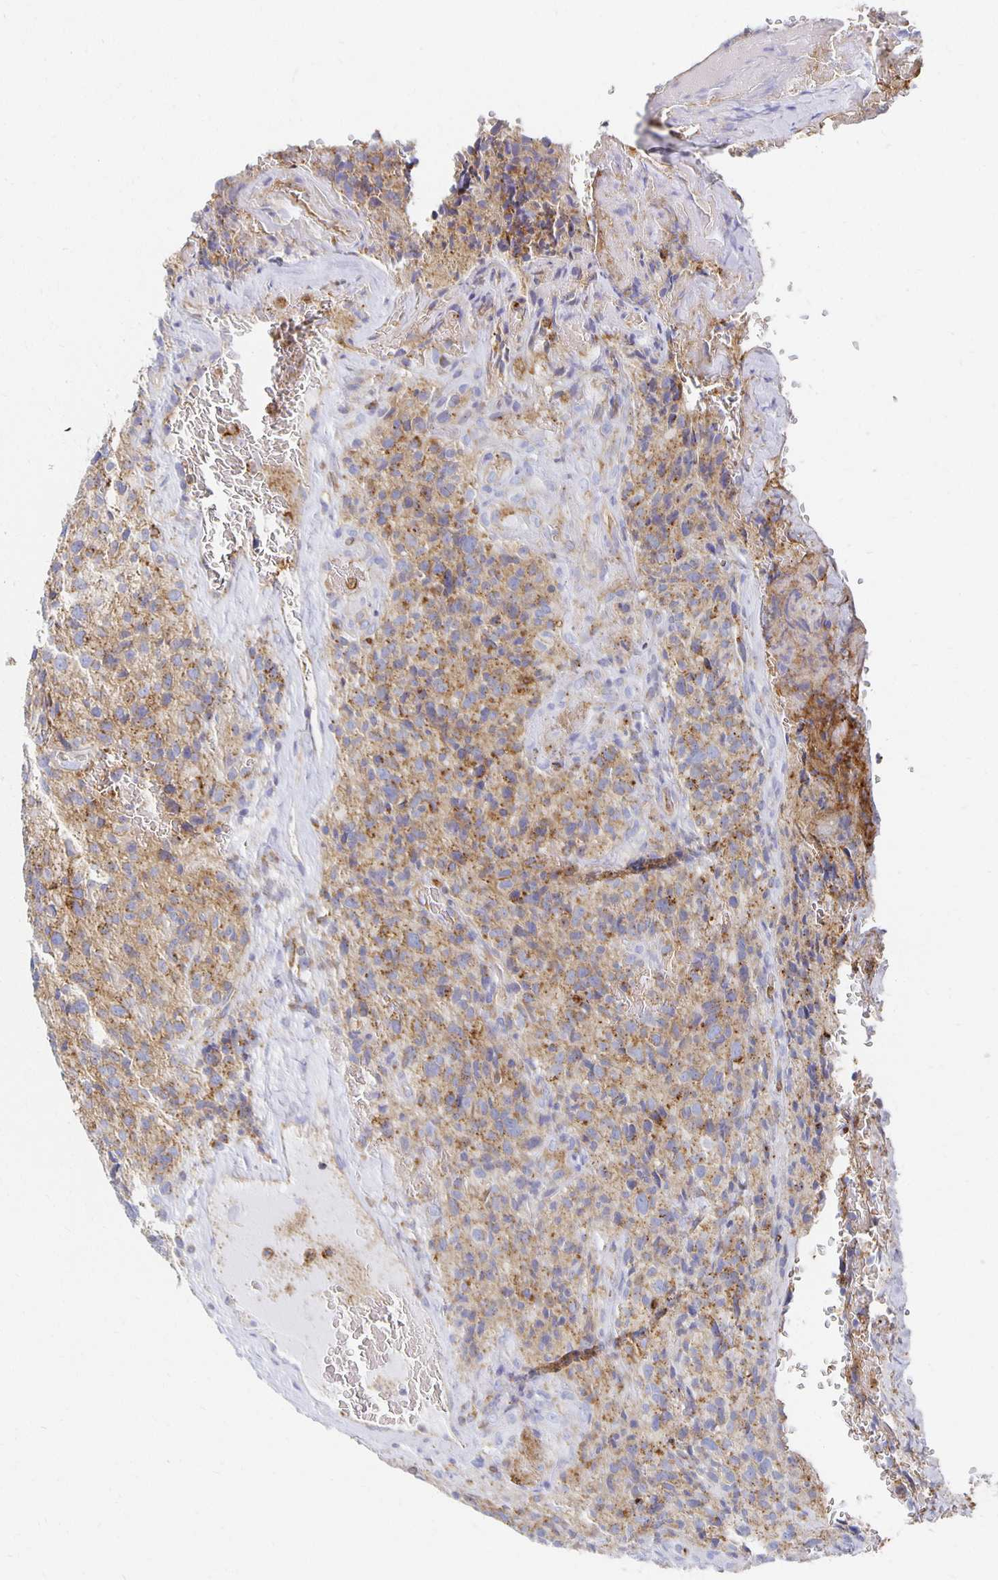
{"staining": {"intensity": "weak", "quantity": "25%-75%", "location": "cytoplasmic/membranous"}, "tissue": "glioma", "cell_type": "Tumor cells", "image_type": "cancer", "snomed": [{"axis": "morphology", "description": "Glioma, malignant, High grade"}, {"axis": "topography", "description": "Brain"}], "caption": "A low amount of weak cytoplasmic/membranous staining is identified in approximately 25%-75% of tumor cells in glioma tissue.", "gene": "TAAR1", "patient": {"sex": "male", "age": 76}}